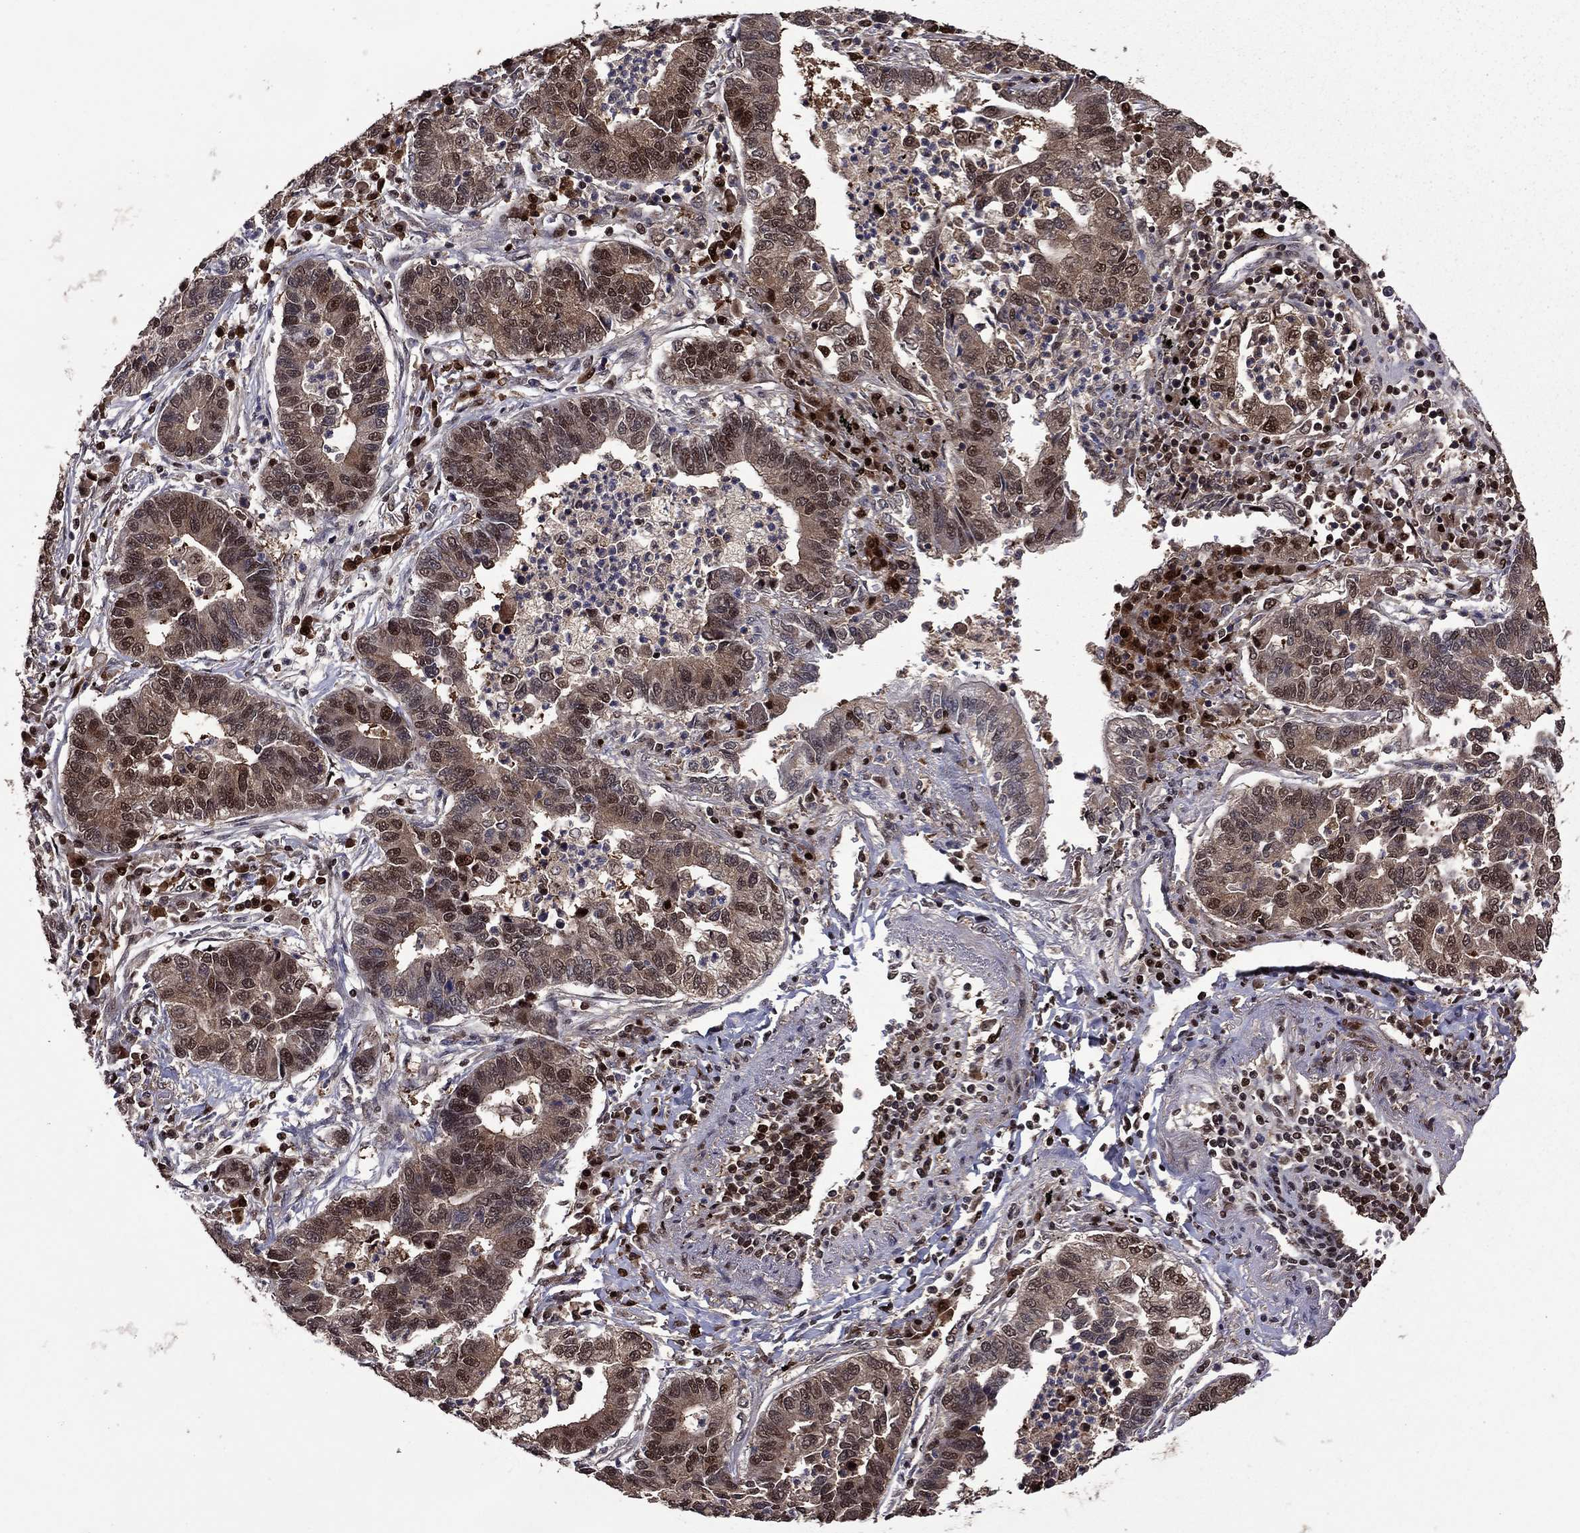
{"staining": {"intensity": "strong", "quantity": "<25%", "location": "cytoplasmic/membranous,nuclear"}, "tissue": "lung cancer", "cell_type": "Tumor cells", "image_type": "cancer", "snomed": [{"axis": "morphology", "description": "Adenocarcinoma, NOS"}, {"axis": "topography", "description": "Lung"}], "caption": "Protein analysis of lung cancer tissue displays strong cytoplasmic/membranous and nuclear expression in about <25% of tumor cells.", "gene": "APPBP2", "patient": {"sex": "female", "age": 57}}